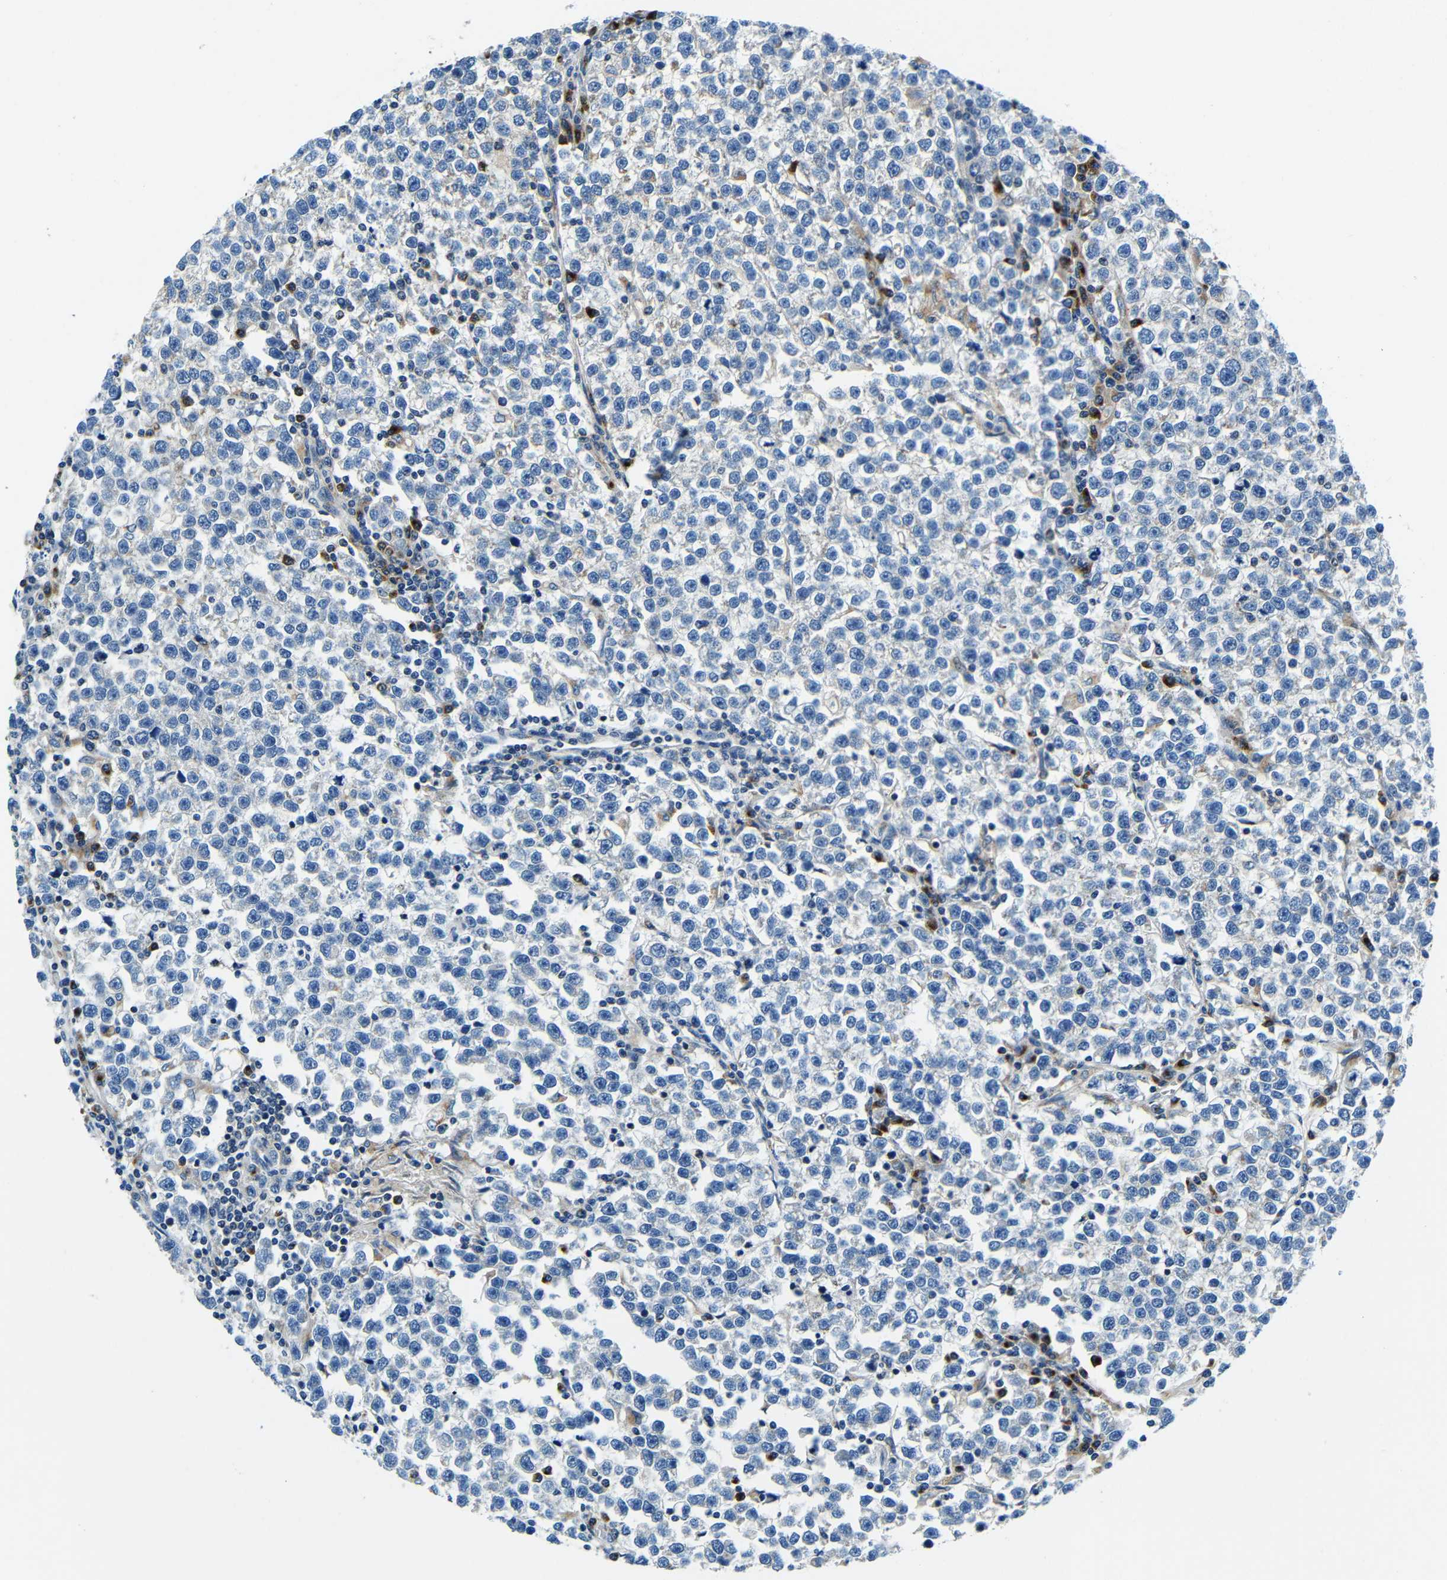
{"staining": {"intensity": "negative", "quantity": "none", "location": "none"}, "tissue": "testis cancer", "cell_type": "Tumor cells", "image_type": "cancer", "snomed": [{"axis": "morphology", "description": "Normal tissue, NOS"}, {"axis": "morphology", "description": "Seminoma, NOS"}, {"axis": "topography", "description": "Testis"}], "caption": "There is no significant expression in tumor cells of testis cancer (seminoma). (DAB immunohistochemistry (IHC), high magnification).", "gene": "USO1", "patient": {"sex": "male", "age": 43}}